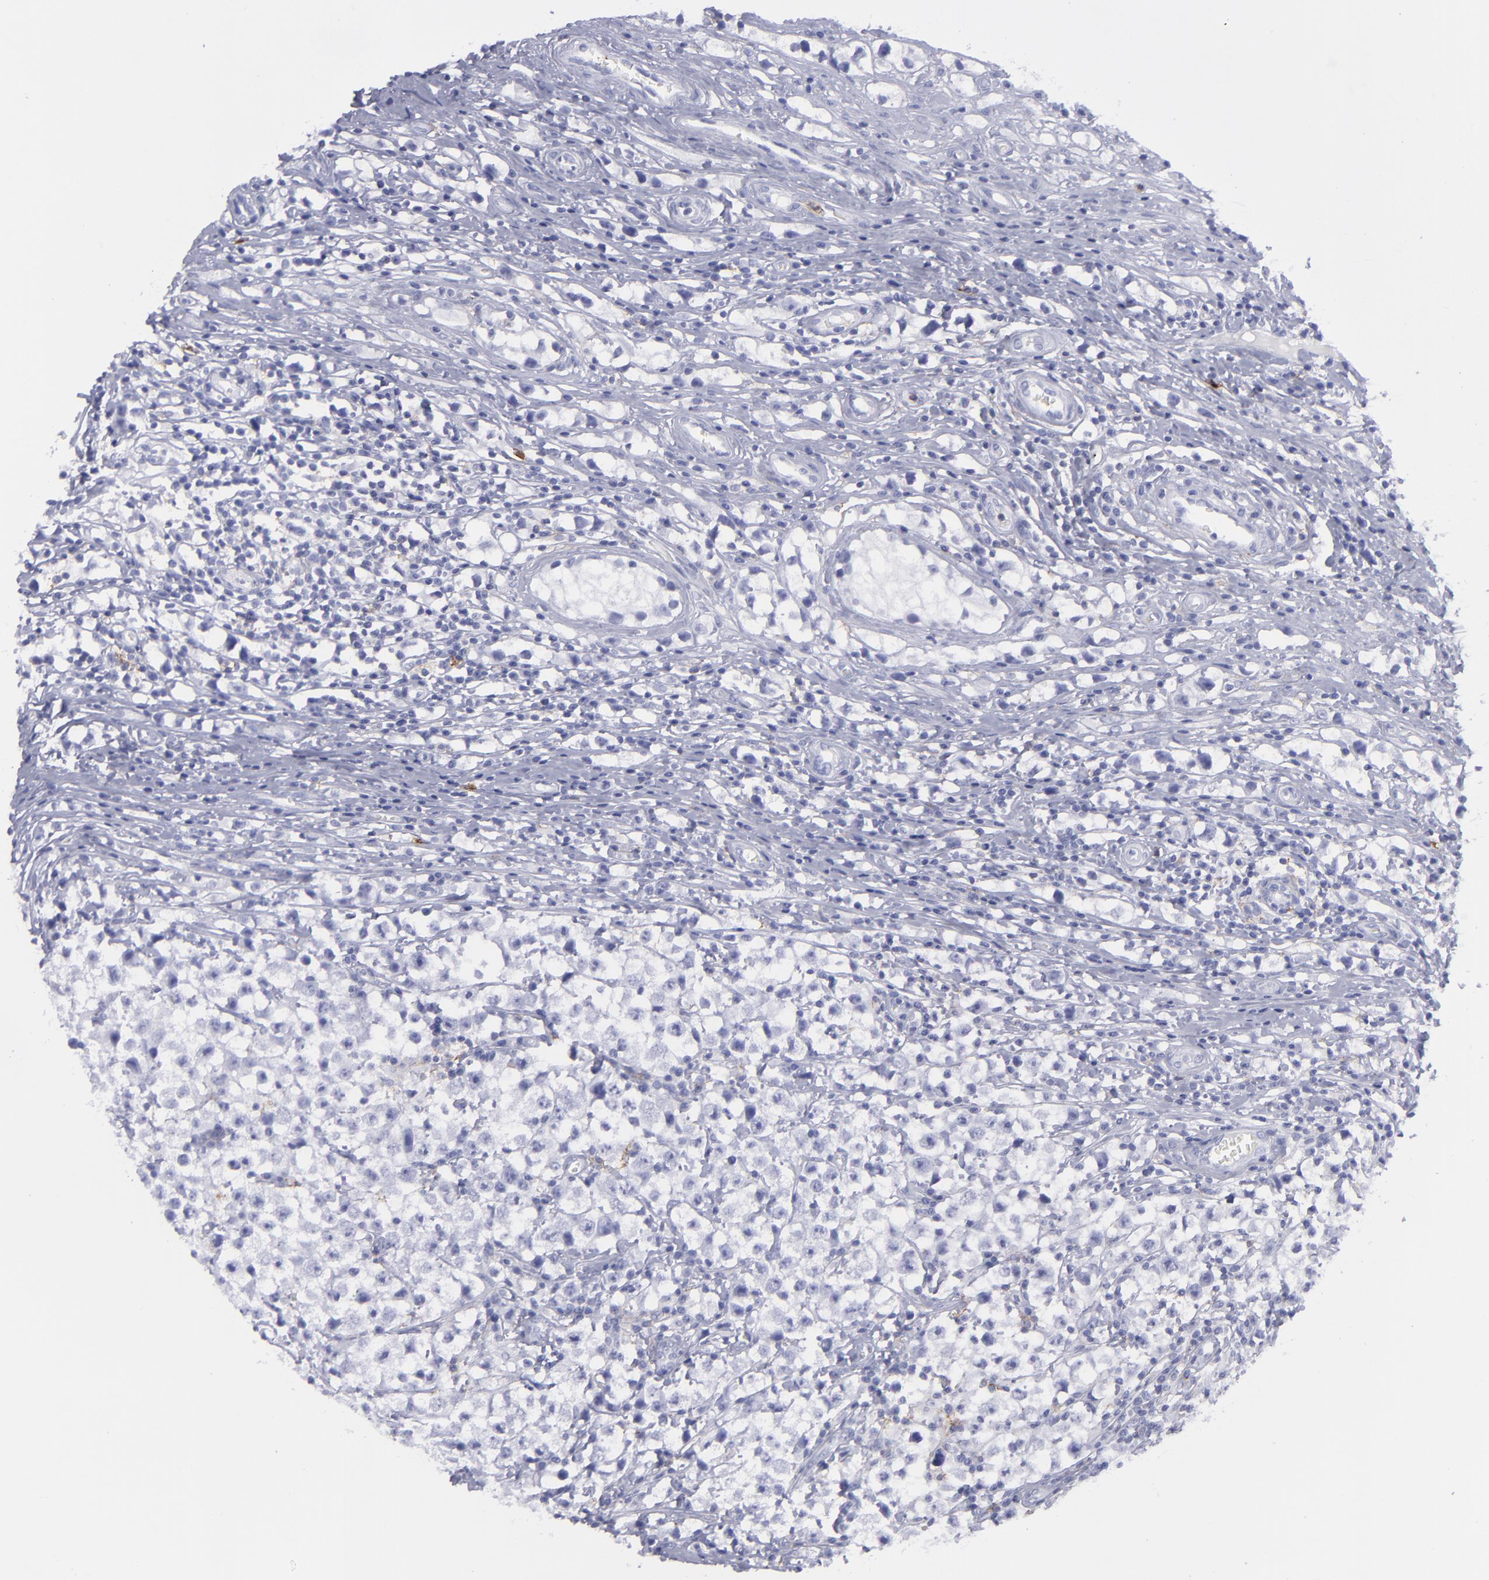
{"staining": {"intensity": "negative", "quantity": "none", "location": "none"}, "tissue": "testis cancer", "cell_type": "Tumor cells", "image_type": "cancer", "snomed": [{"axis": "morphology", "description": "Seminoma, NOS"}, {"axis": "topography", "description": "Testis"}], "caption": "Immunohistochemistry (IHC) photomicrograph of human seminoma (testis) stained for a protein (brown), which shows no staining in tumor cells. The staining was performed using DAB to visualize the protein expression in brown, while the nuclei were stained in blue with hematoxylin (Magnification: 20x).", "gene": "SELPLG", "patient": {"sex": "male", "age": 35}}